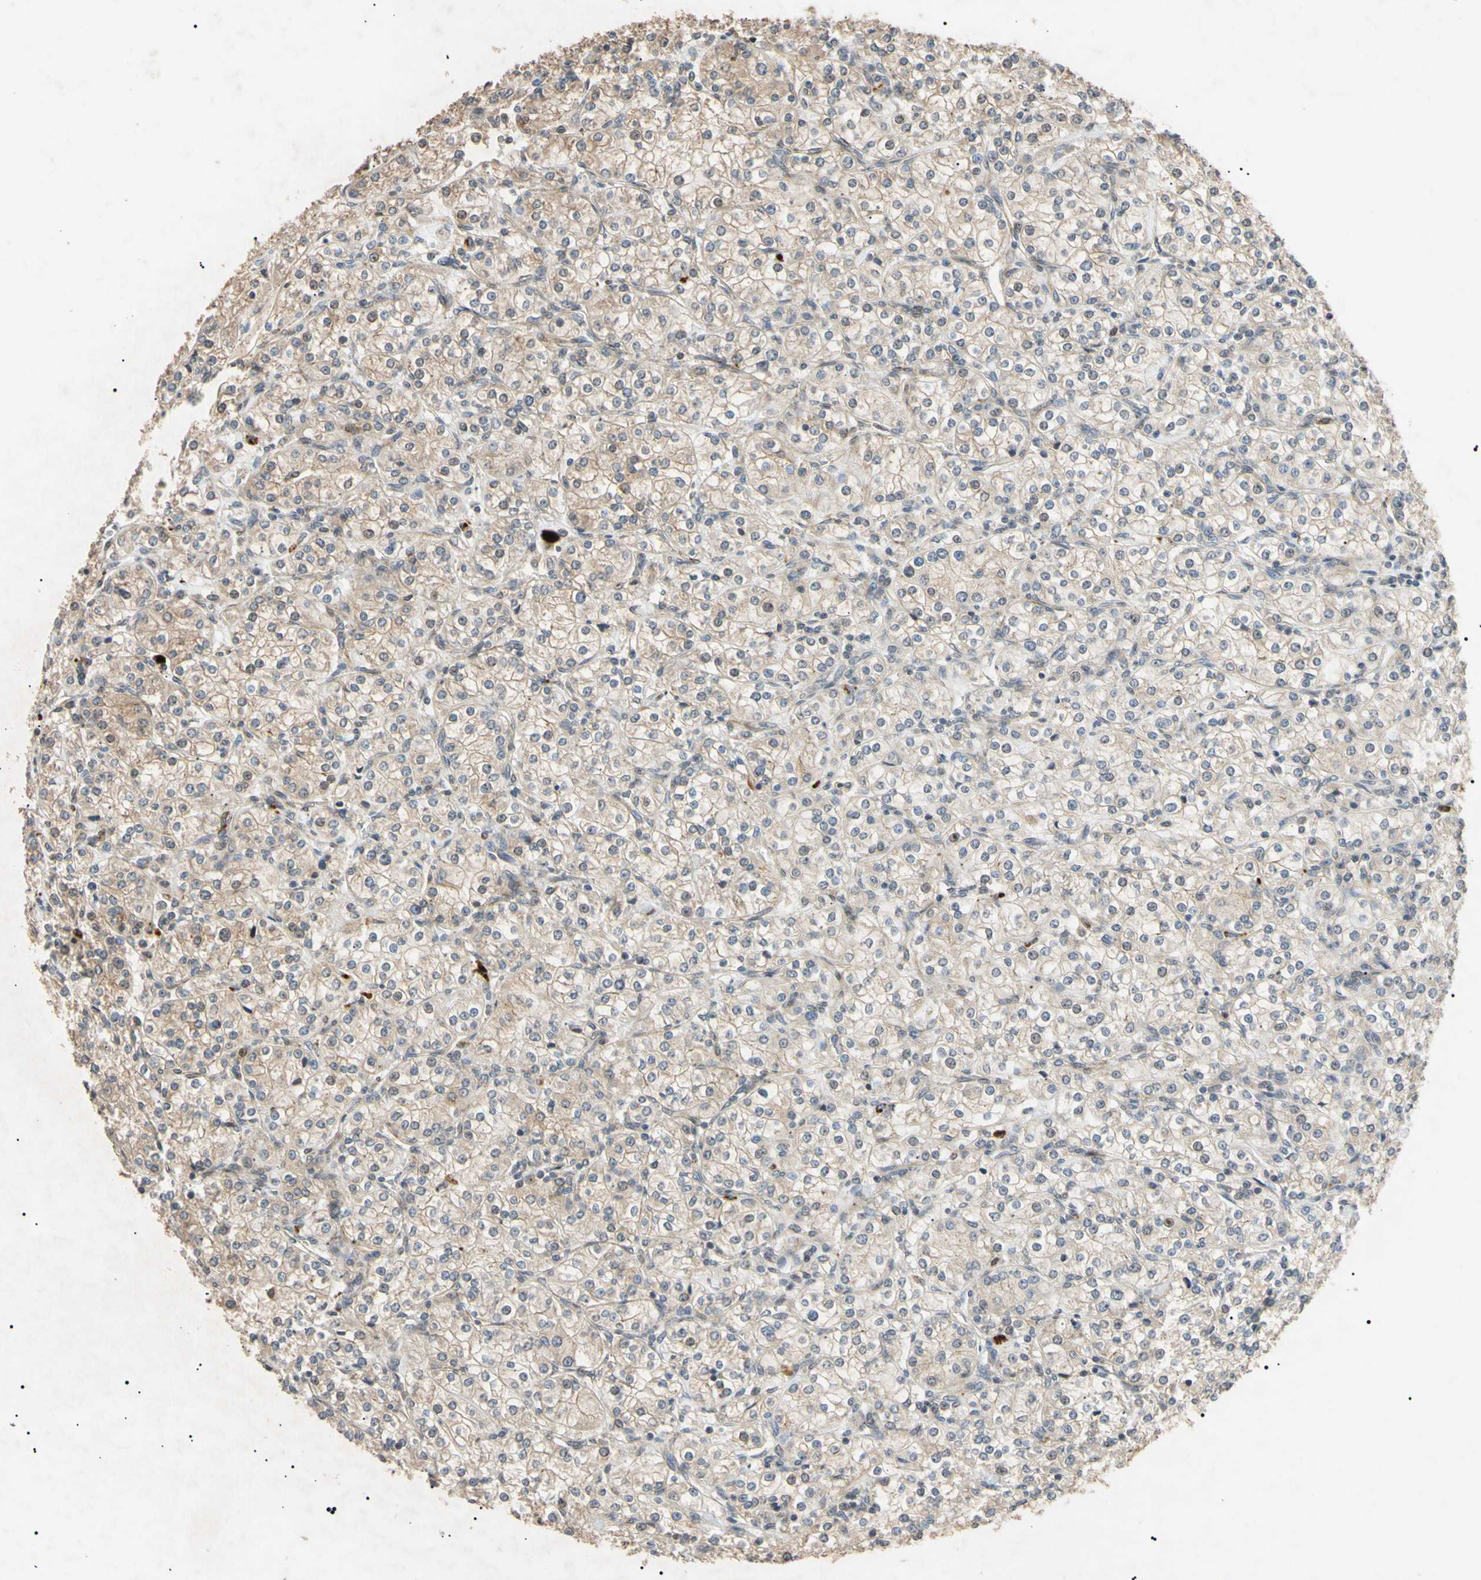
{"staining": {"intensity": "weak", "quantity": "<25%", "location": "cytoplasmic/membranous"}, "tissue": "renal cancer", "cell_type": "Tumor cells", "image_type": "cancer", "snomed": [{"axis": "morphology", "description": "Adenocarcinoma, NOS"}, {"axis": "topography", "description": "Kidney"}], "caption": "This is an immunohistochemistry (IHC) micrograph of renal cancer (adenocarcinoma). There is no staining in tumor cells.", "gene": "TUBB4A", "patient": {"sex": "male", "age": 77}}